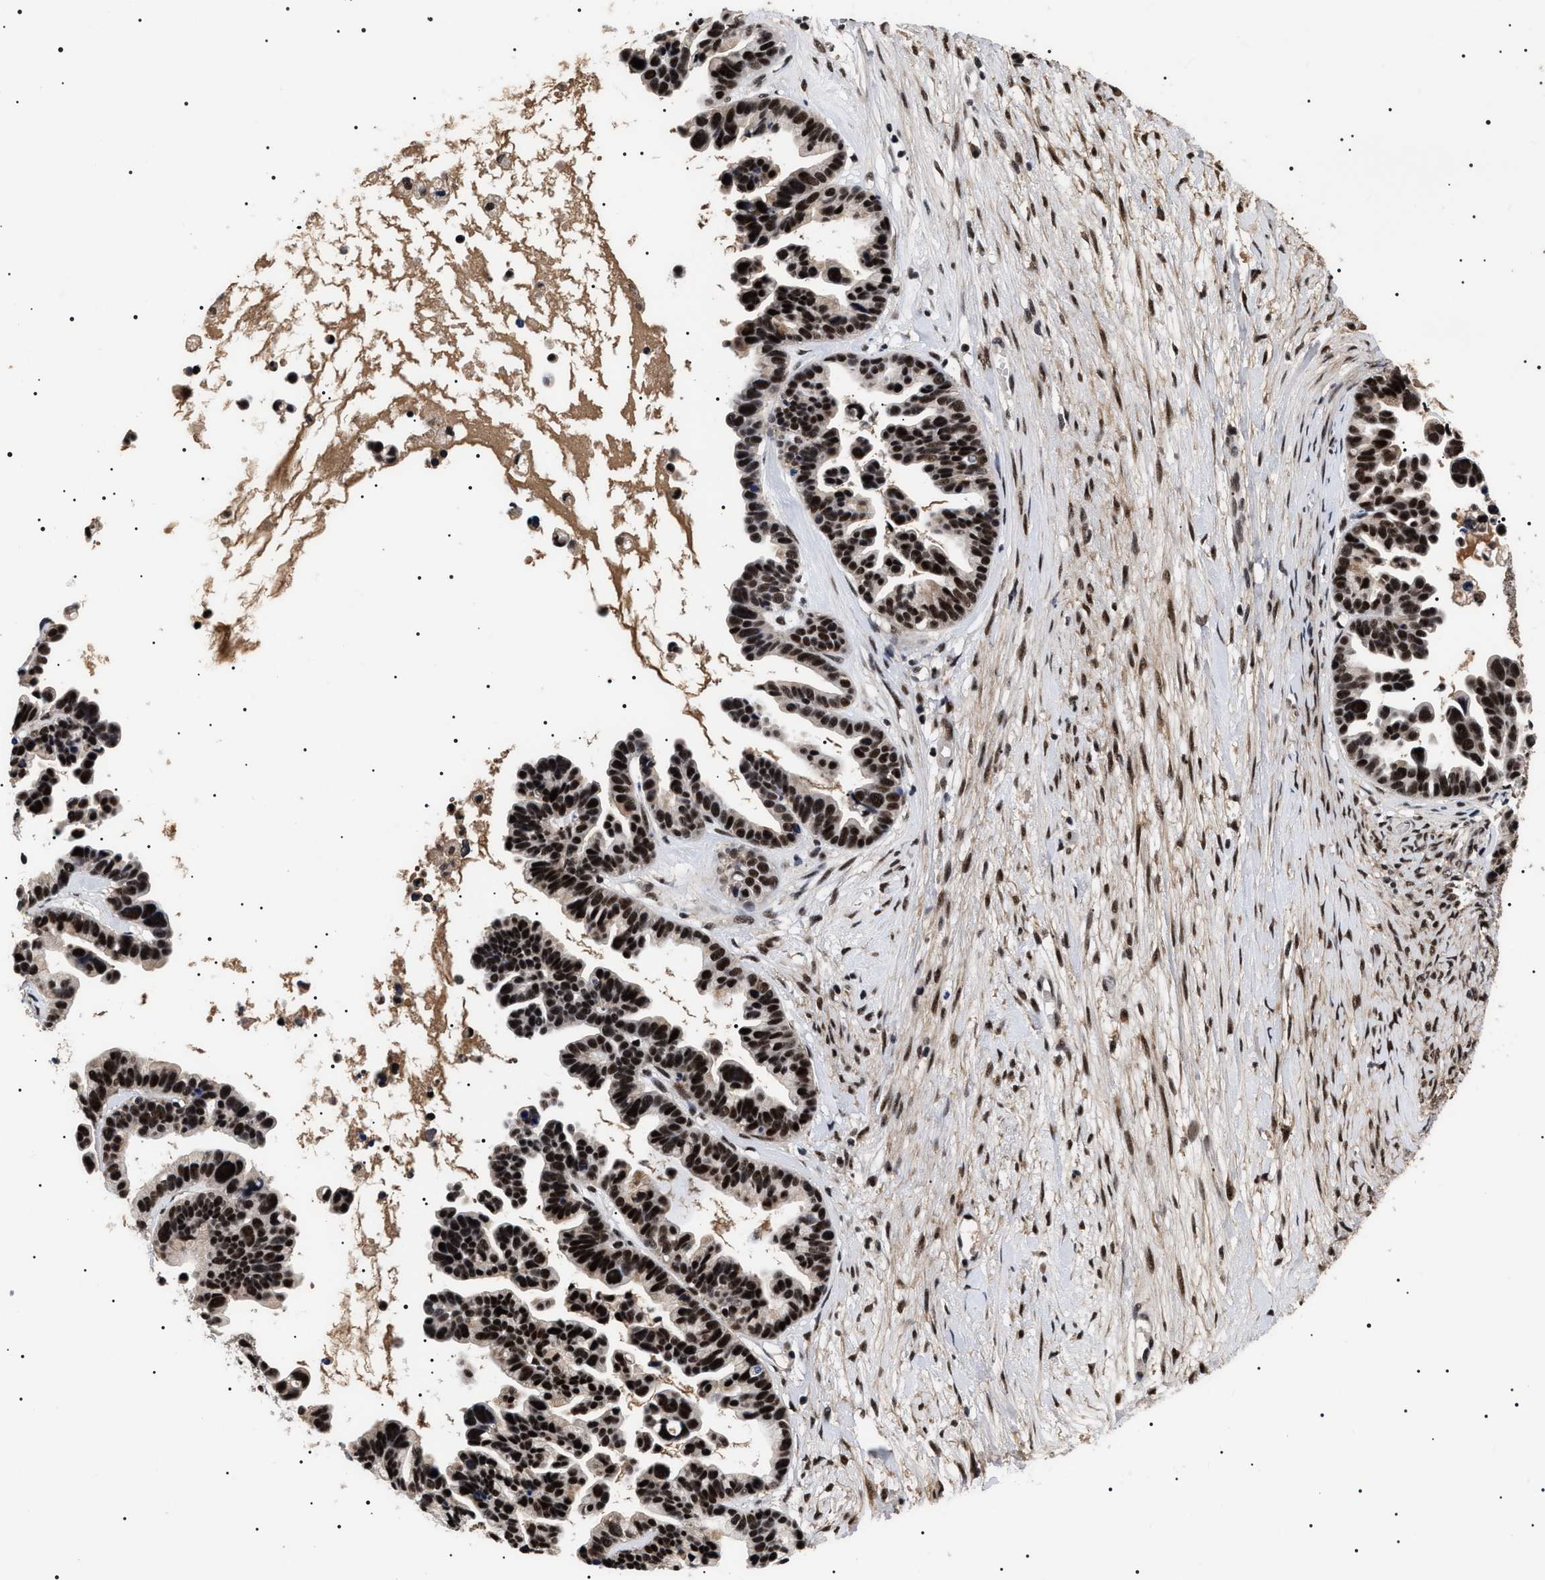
{"staining": {"intensity": "strong", "quantity": ">75%", "location": "nuclear"}, "tissue": "ovarian cancer", "cell_type": "Tumor cells", "image_type": "cancer", "snomed": [{"axis": "morphology", "description": "Cystadenocarcinoma, serous, NOS"}, {"axis": "topography", "description": "Ovary"}], "caption": "A high amount of strong nuclear positivity is appreciated in approximately >75% of tumor cells in serous cystadenocarcinoma (ovarian) tissue. (Stains: DAB in brown, nuclei in blue, Microscopy: brightfield microscopy at high magnification).", "gene": "CAAP1", "patient": {"sex": "female", "age": 56}}